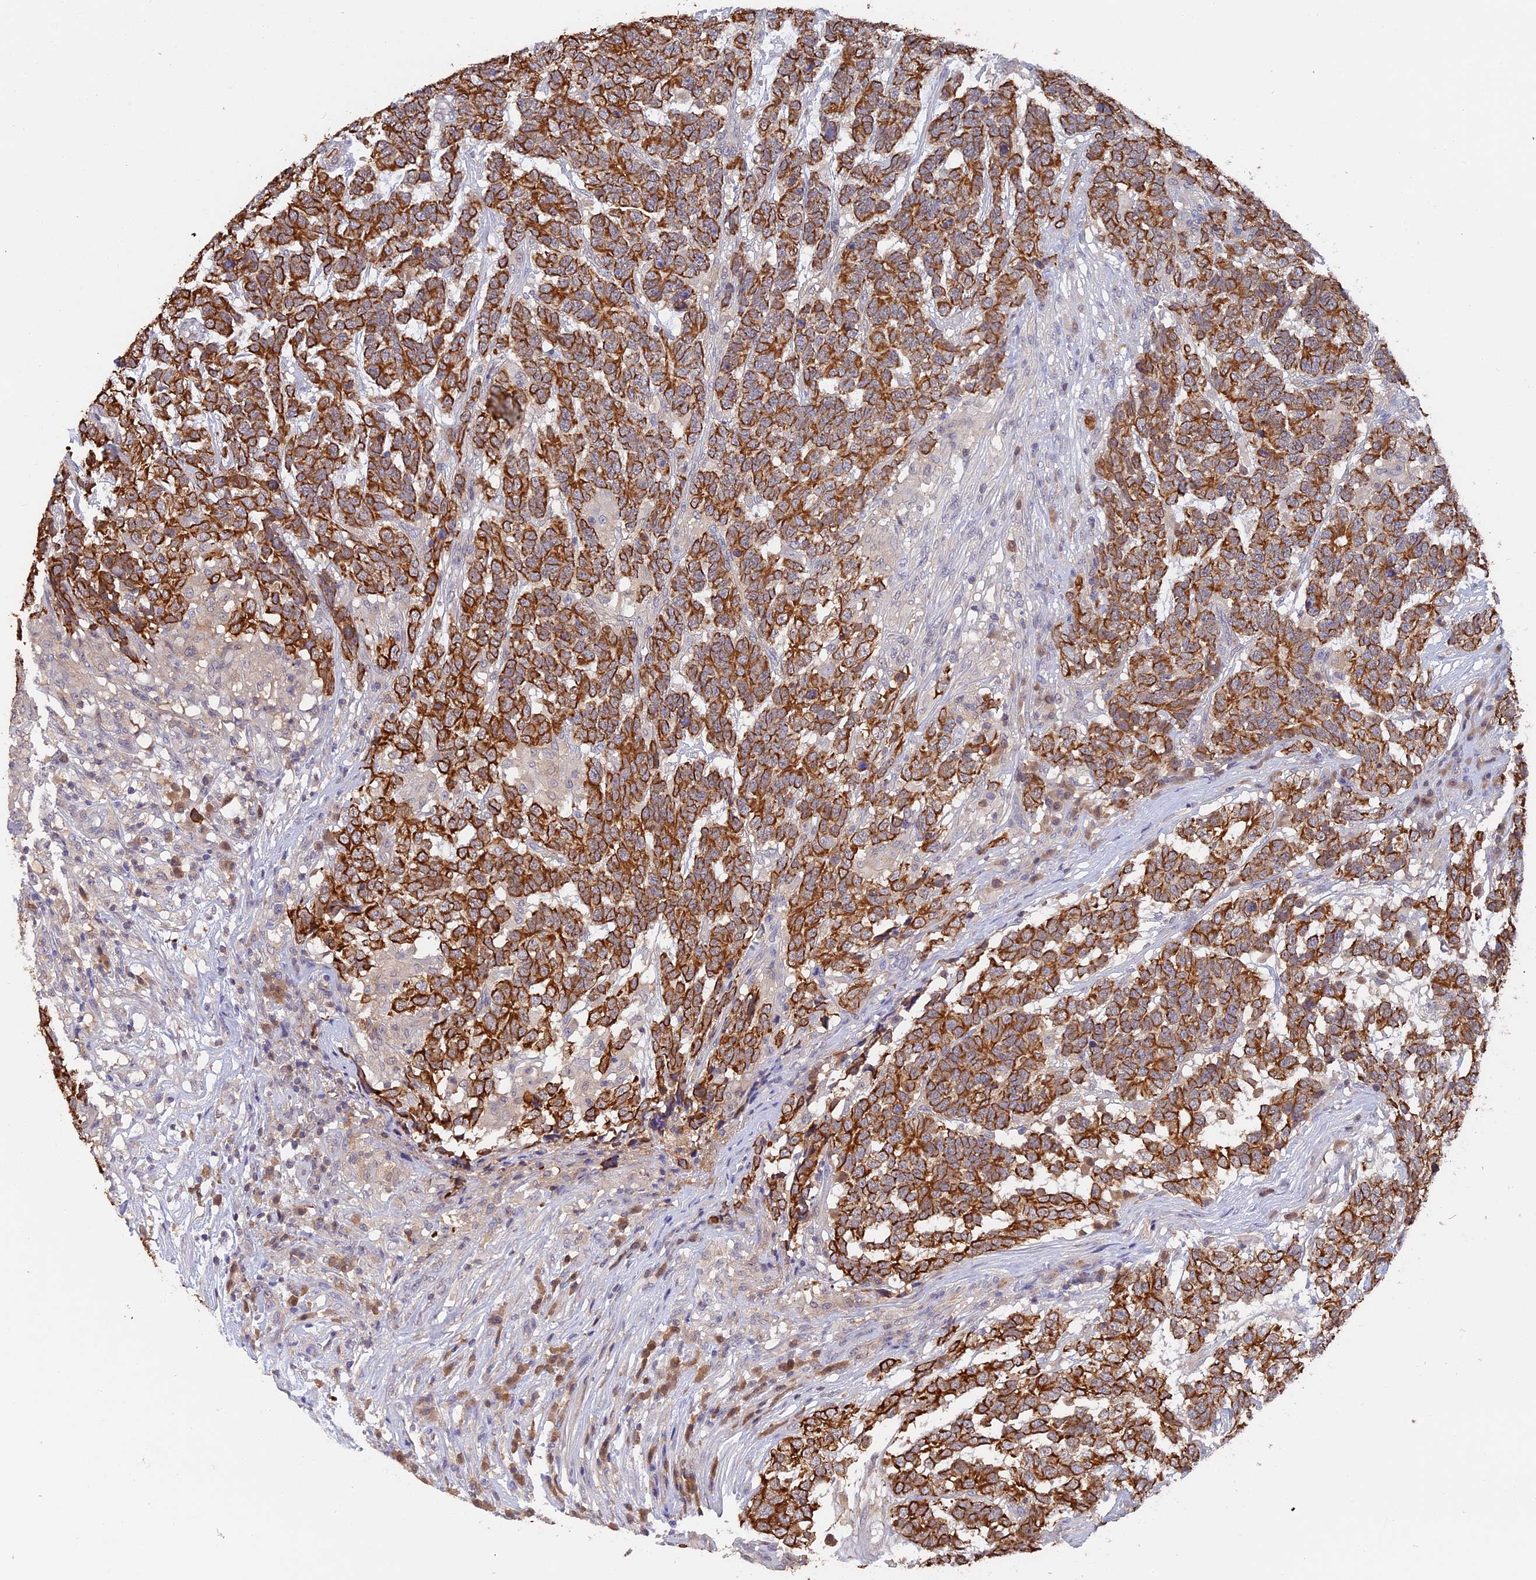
{"staining": {"intensity": "strong", "quantity": ">75%", "location": "cytoplasmic/membranous"}, "tissue": "testis cancer", "cell_type": "Tumor cells", "image_type": "cancer", "snomed": [{"axis": "morphology", "description": "Carcinoma, Embryonal, NOS"}, {"axis": "topography", "description": "Testis"}], "caption": "High-magnification brightfield microscopy of embryonal carcinoma (testis) stained with DAB (brown) and counterstained with hematoxylin (blue). tumor cells exhibit strong cytoplasmic/membranous positivity is appreciated in approximately>75% of cells.", "gene": "STUB1", "patient": {"sex": "male", "age": 26}}